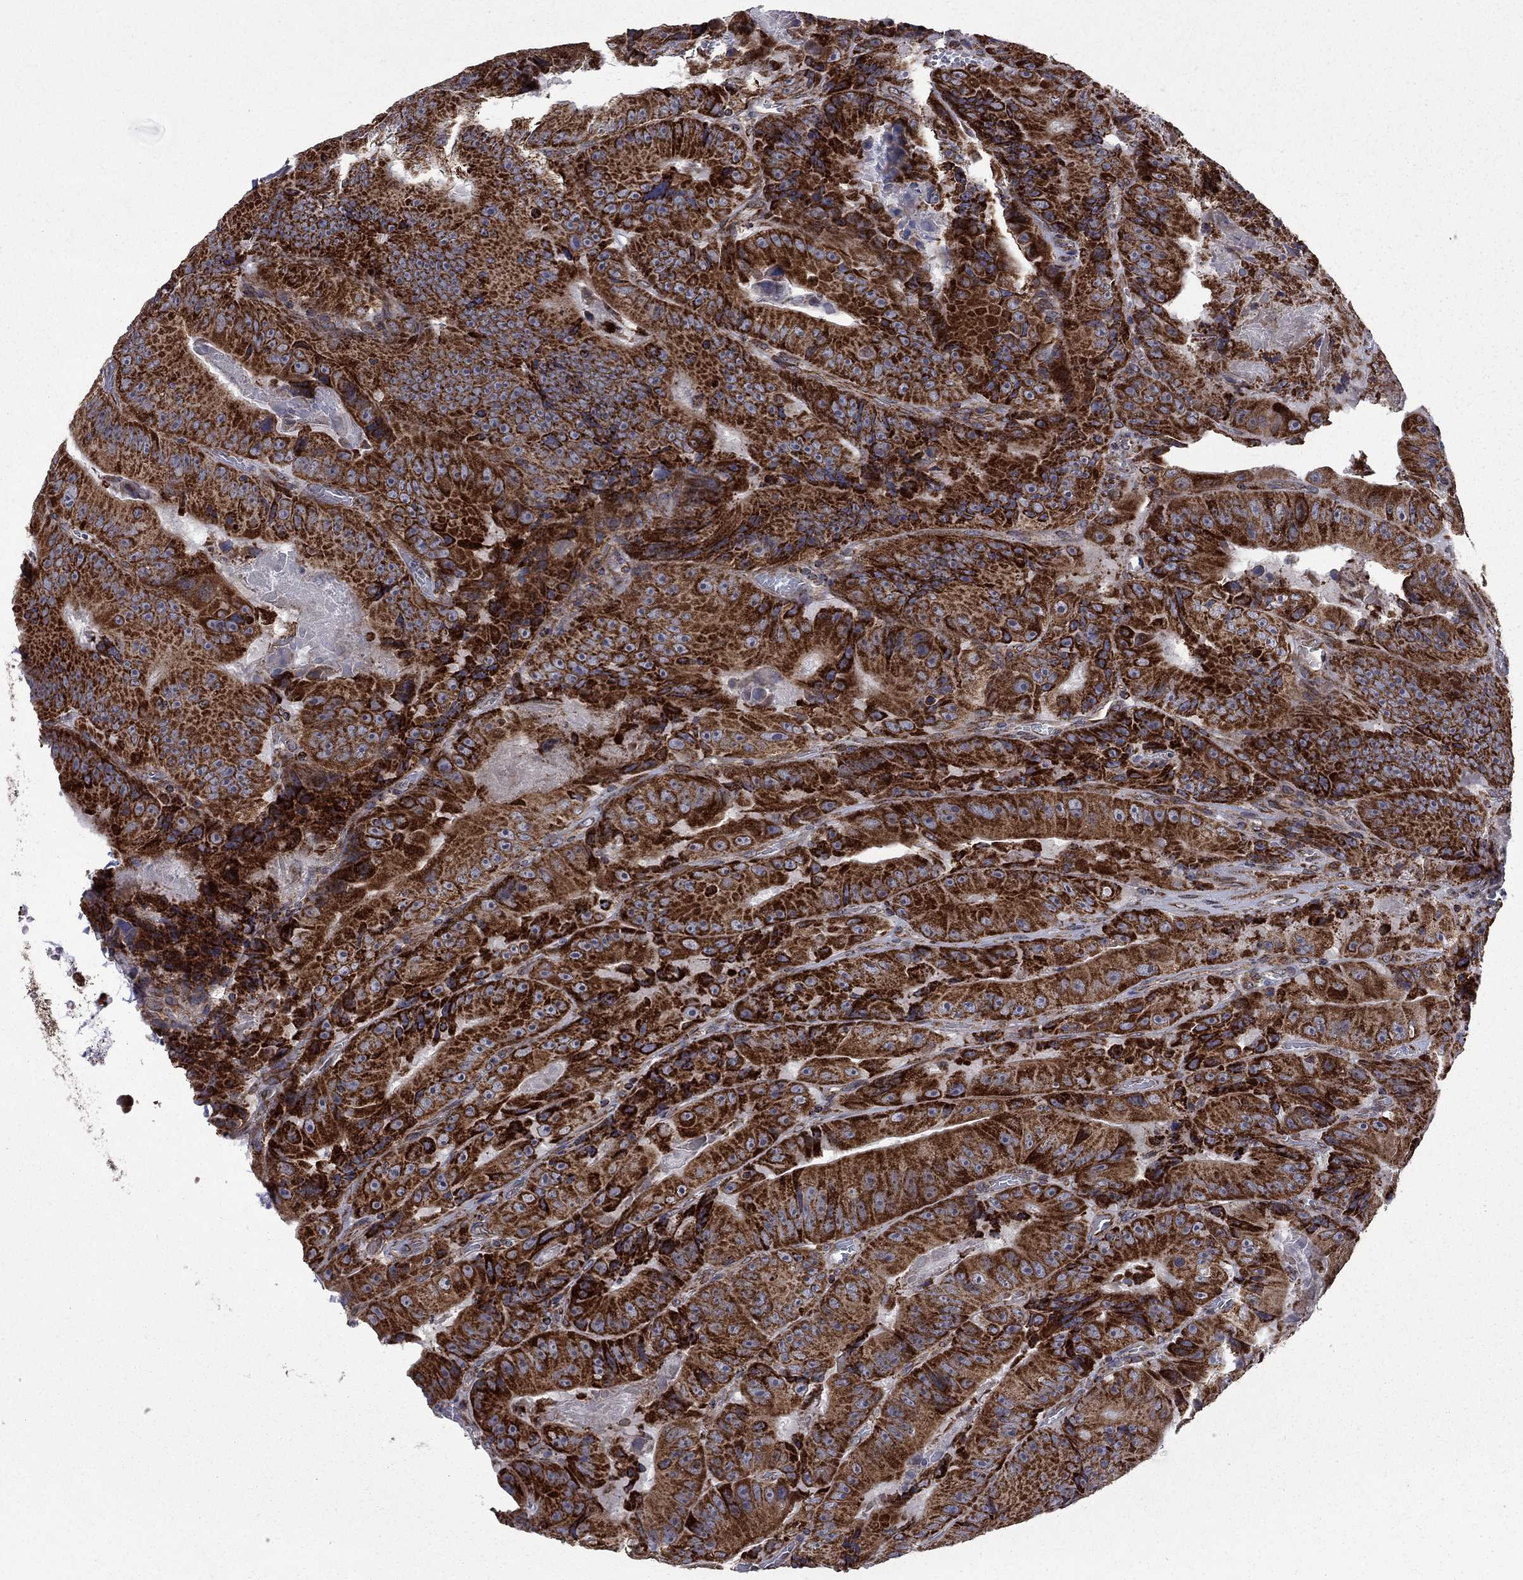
{"staining": {"intensity": "strong", "quantity": ">75%", "location": "cytoplasmic/membranous"}, "tissue": "colorectal cancer", "cell_type": "Tumor cells", "image_type": "cancer", "snomed": [{"axis": "morphology", "description": "Adenocarcinoma, NOS"}, {"axis": "topography", "description": "Colon"}], "caption": "DAB (3,3'-diaminobenzidine) immunohistochemical staining of colorectal cancer (adenocarcinoma) displays strong cytoplasmic/membranous protein staining in approximately >75% of tumor cells. The staining was performed using DAB (3,3'-diaminobenzidine) to visualize the protein expression in brown, while the nuclei were stained in blue with hematoxylin (Magnification: 20x).", "gene": "CLPTM1", "patient": {"sex": "female", "age": 86}}